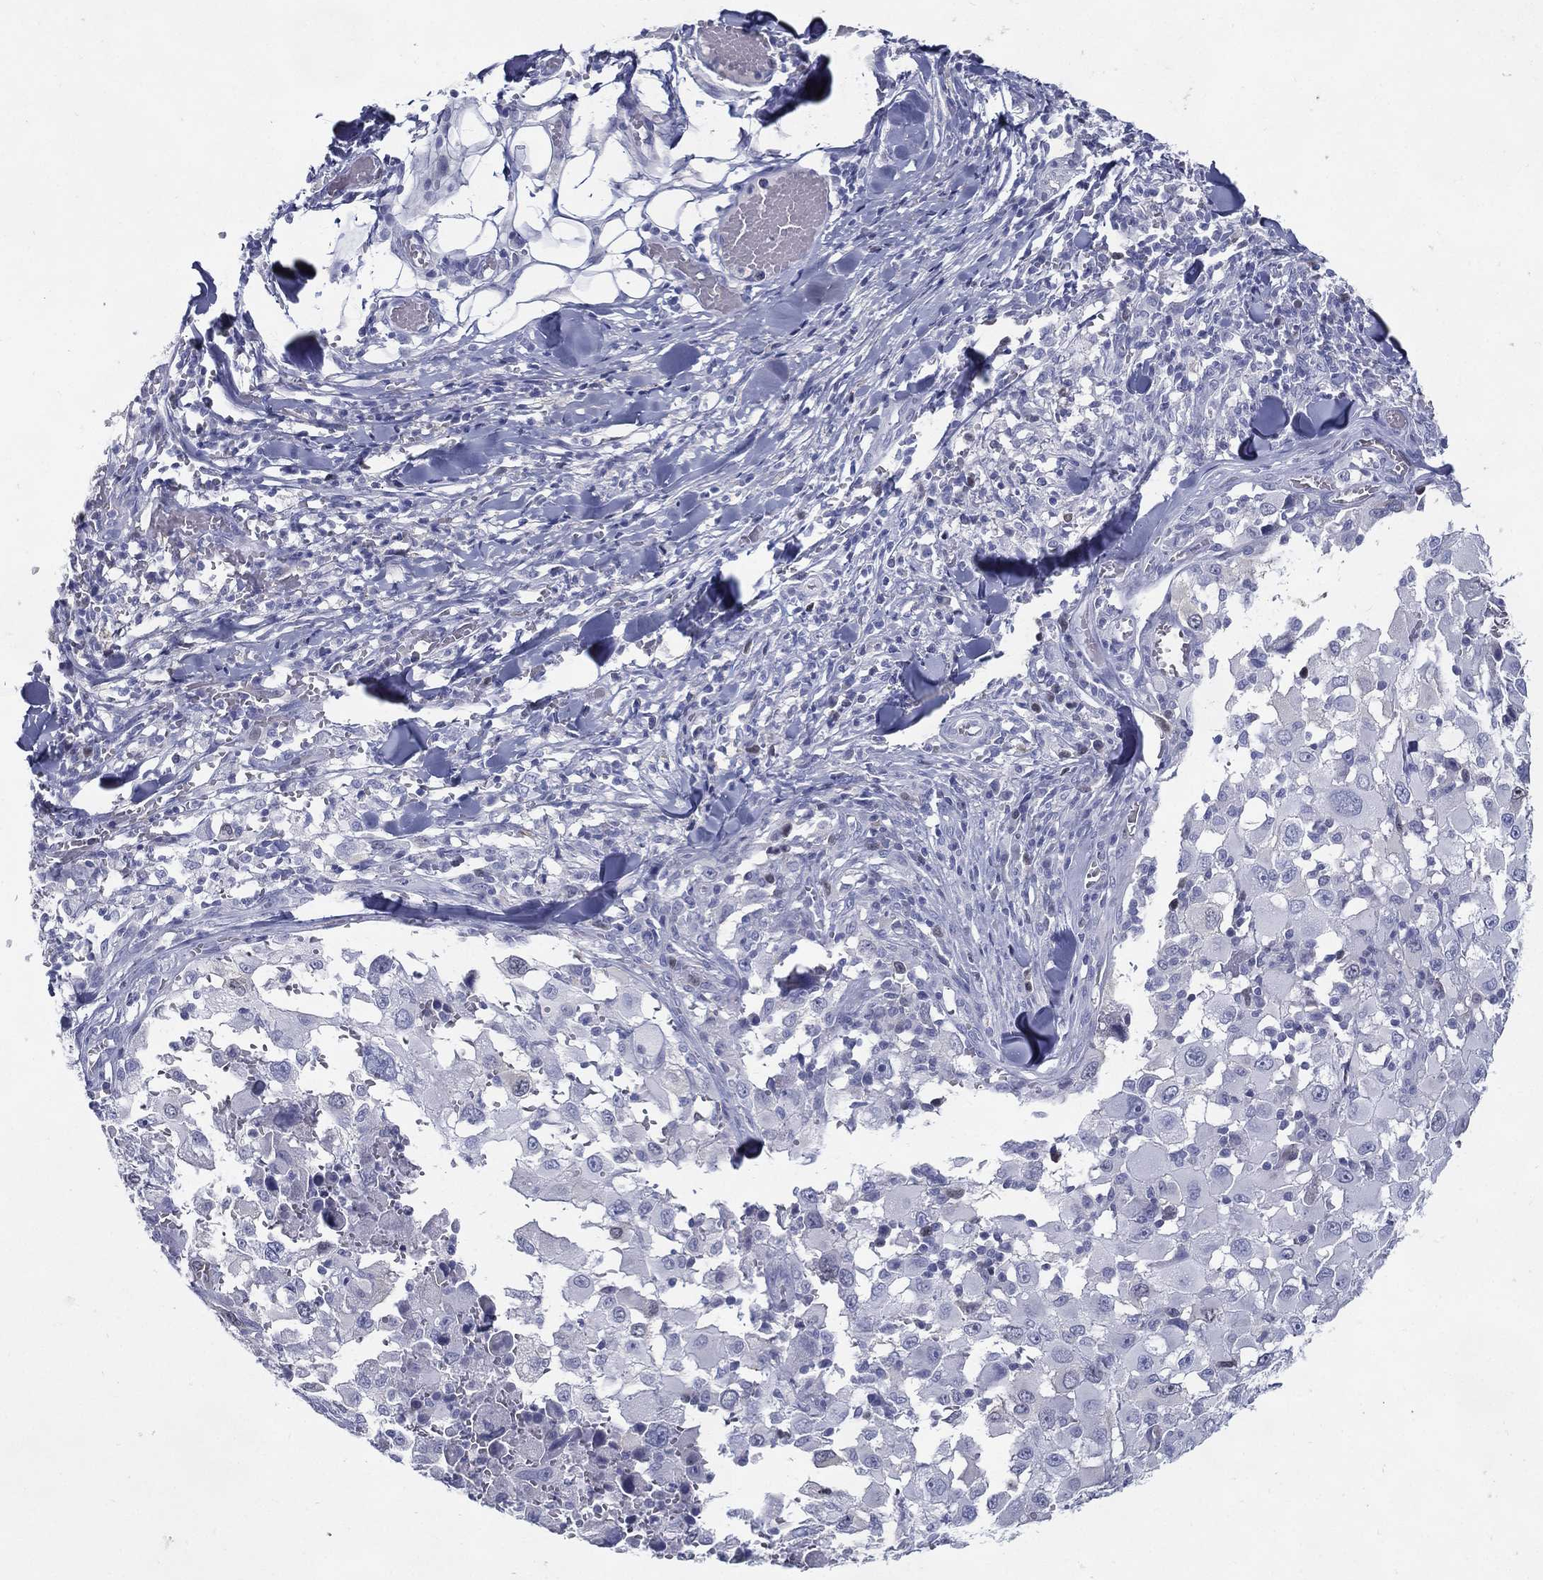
{"staining": {"intensity": "negative", "quantity": "none", "location": "none"}, "tissue": "melanoma", "cell_type": "Tumor cells", "image_type": "cancer", "snomed": [{"axis": "morphology", "description": "Malignant melanoma, Metastatic site"}, {"axis": "topography", "description": "Lymph node"}], "caption": "The immunohistochemistry histopathology image has no significant staining in tumor cells of malignant melanoma (metastatic site) tissue. (IHC, brightfield microscopy, high magnification).", "gene": "KIF2C", "patient": {"sex": "male", "age": 50}}